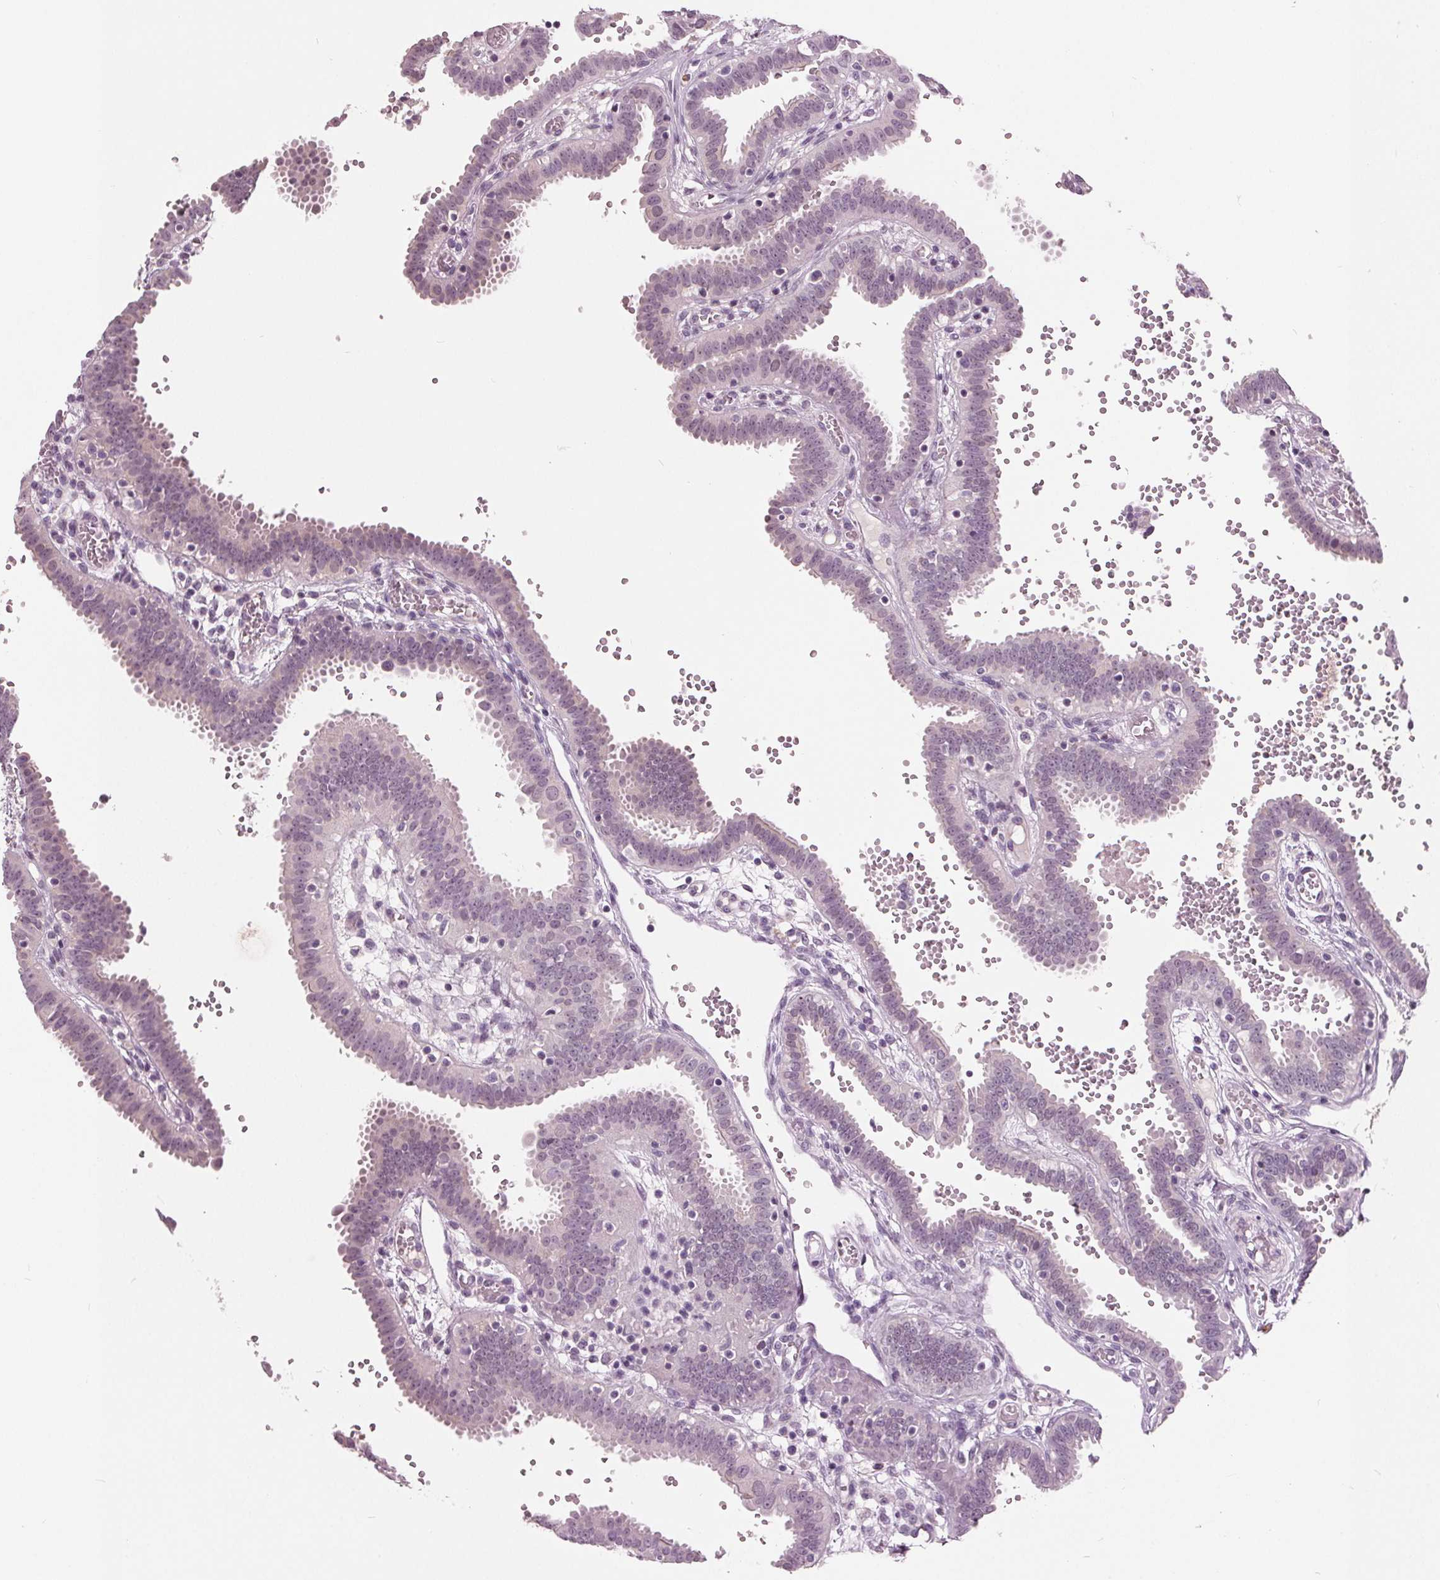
{"staining": {"intensity": "negative", "quantity": "none", "location": "none"}, "tissue": "fallopian tube", "cell_type": "Glandular cells", "image_type": "normal", "snomed": [{"axis": "morphology", "description": "Normal tissue, NOS"}, {"axis": "topography", "description": "Fallopian tube"}], "caption": "An image of human fallopian tube is negative for staining in glandular cells. The staining was performed using DAB (3,3'-diaminobenzidine) to visualize the protein expression in brown, while the nuclei were stained in blue with hematoxylin (Magnification: 20x).", "gene": "TKFC", "patient": {"sex": "female", "age": 37}}